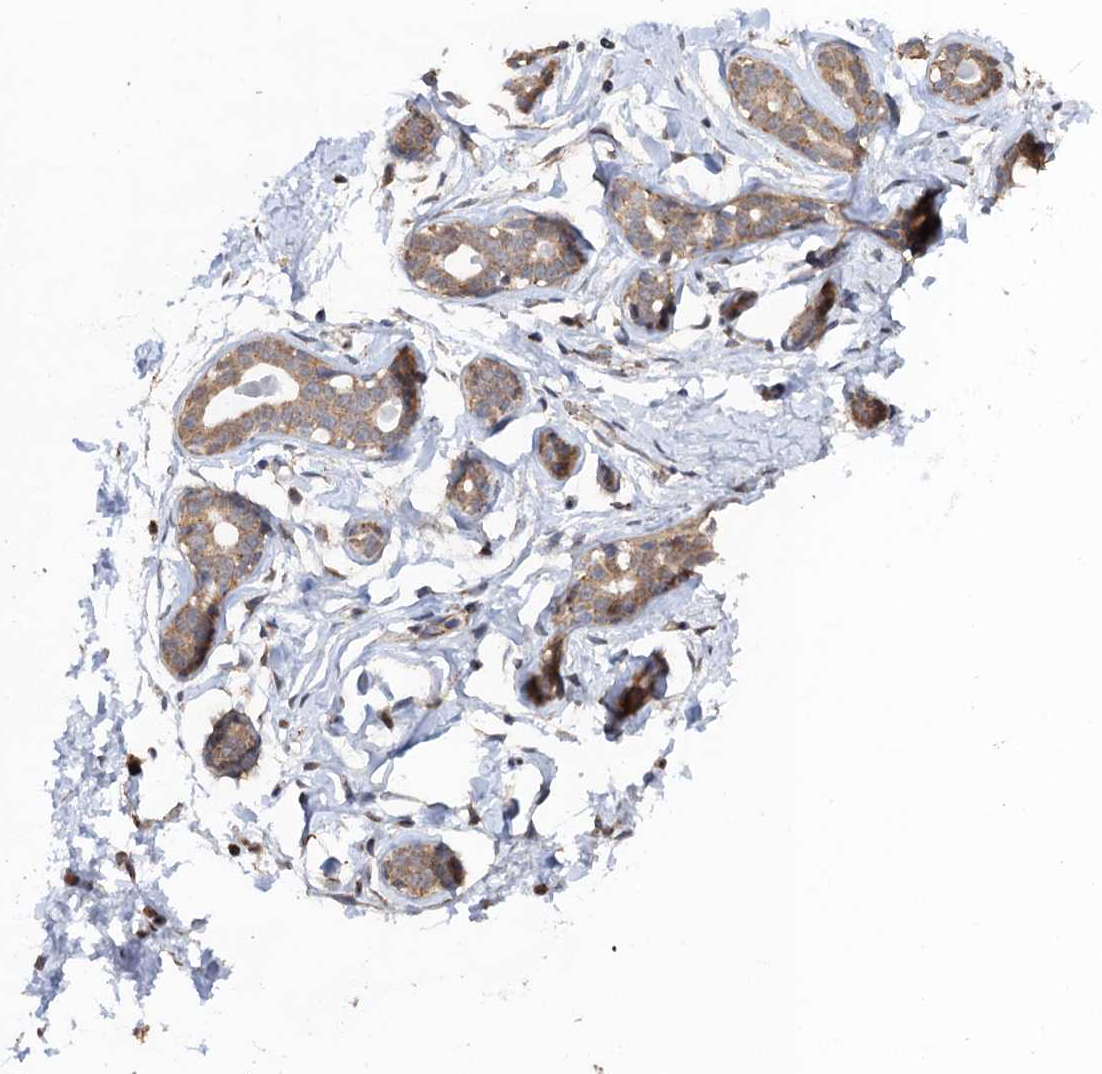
{"staining": {"intensity": "negative", "quantity": "none", "location": "none"}, "tissue": "breast", "cell_type": "Adipocytes", "image_type": "normal", "snomed": [{"axis": "morphology", "description": "Normal tissue, NOS"}, {"axis": "morphology", "description": "Adenoma, NOS"}, {"axis": "topography", "description": "Breast"}], "caption": "Protein analysis of unremarkable breast exhibits no significant expression in adipocytes. (Immunohistochemistry, brightfield microscopy, high magnification).", "gene": "BMERB1", "patient": {"sex": "female", "age": 23}}